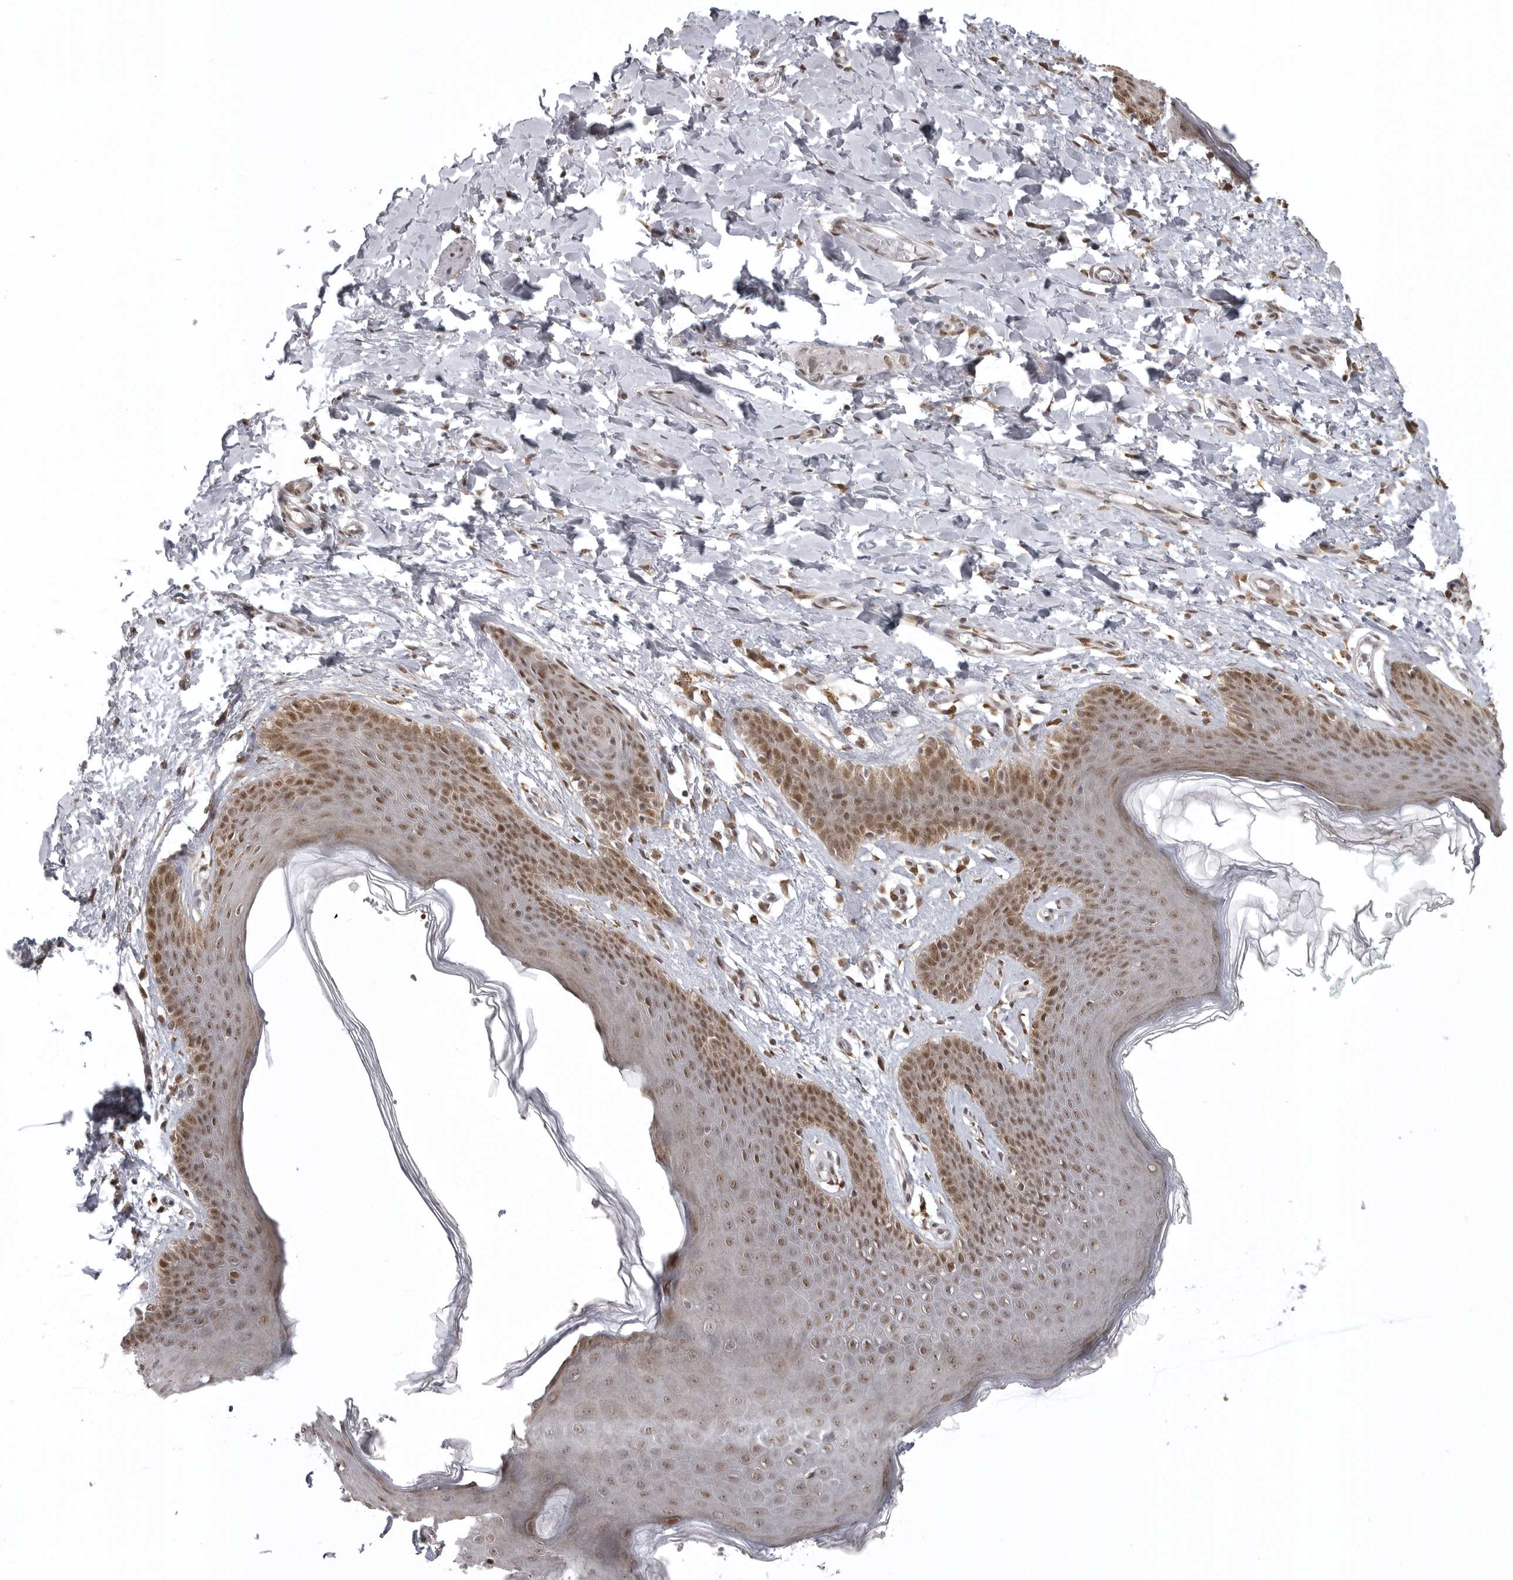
{"staining": {"intensity": "moderate", "quantity": ">75%", "location": "nuclear"}, "tissue": "skin", "cell_type": "Epidermal cells", "image_type": "normal", "snomed": [{"axis": "morphology", "description": "Normal tissue, NOS"}, {"axis": "topography", "description": "Vulva"}], "caption": "Protein analysis of unremarkable skin shows moderate nuclear expression in about >75% of epidermal cells.", "gene": "ISG20L2", "patient": {"sex": "female", "age": 66}}